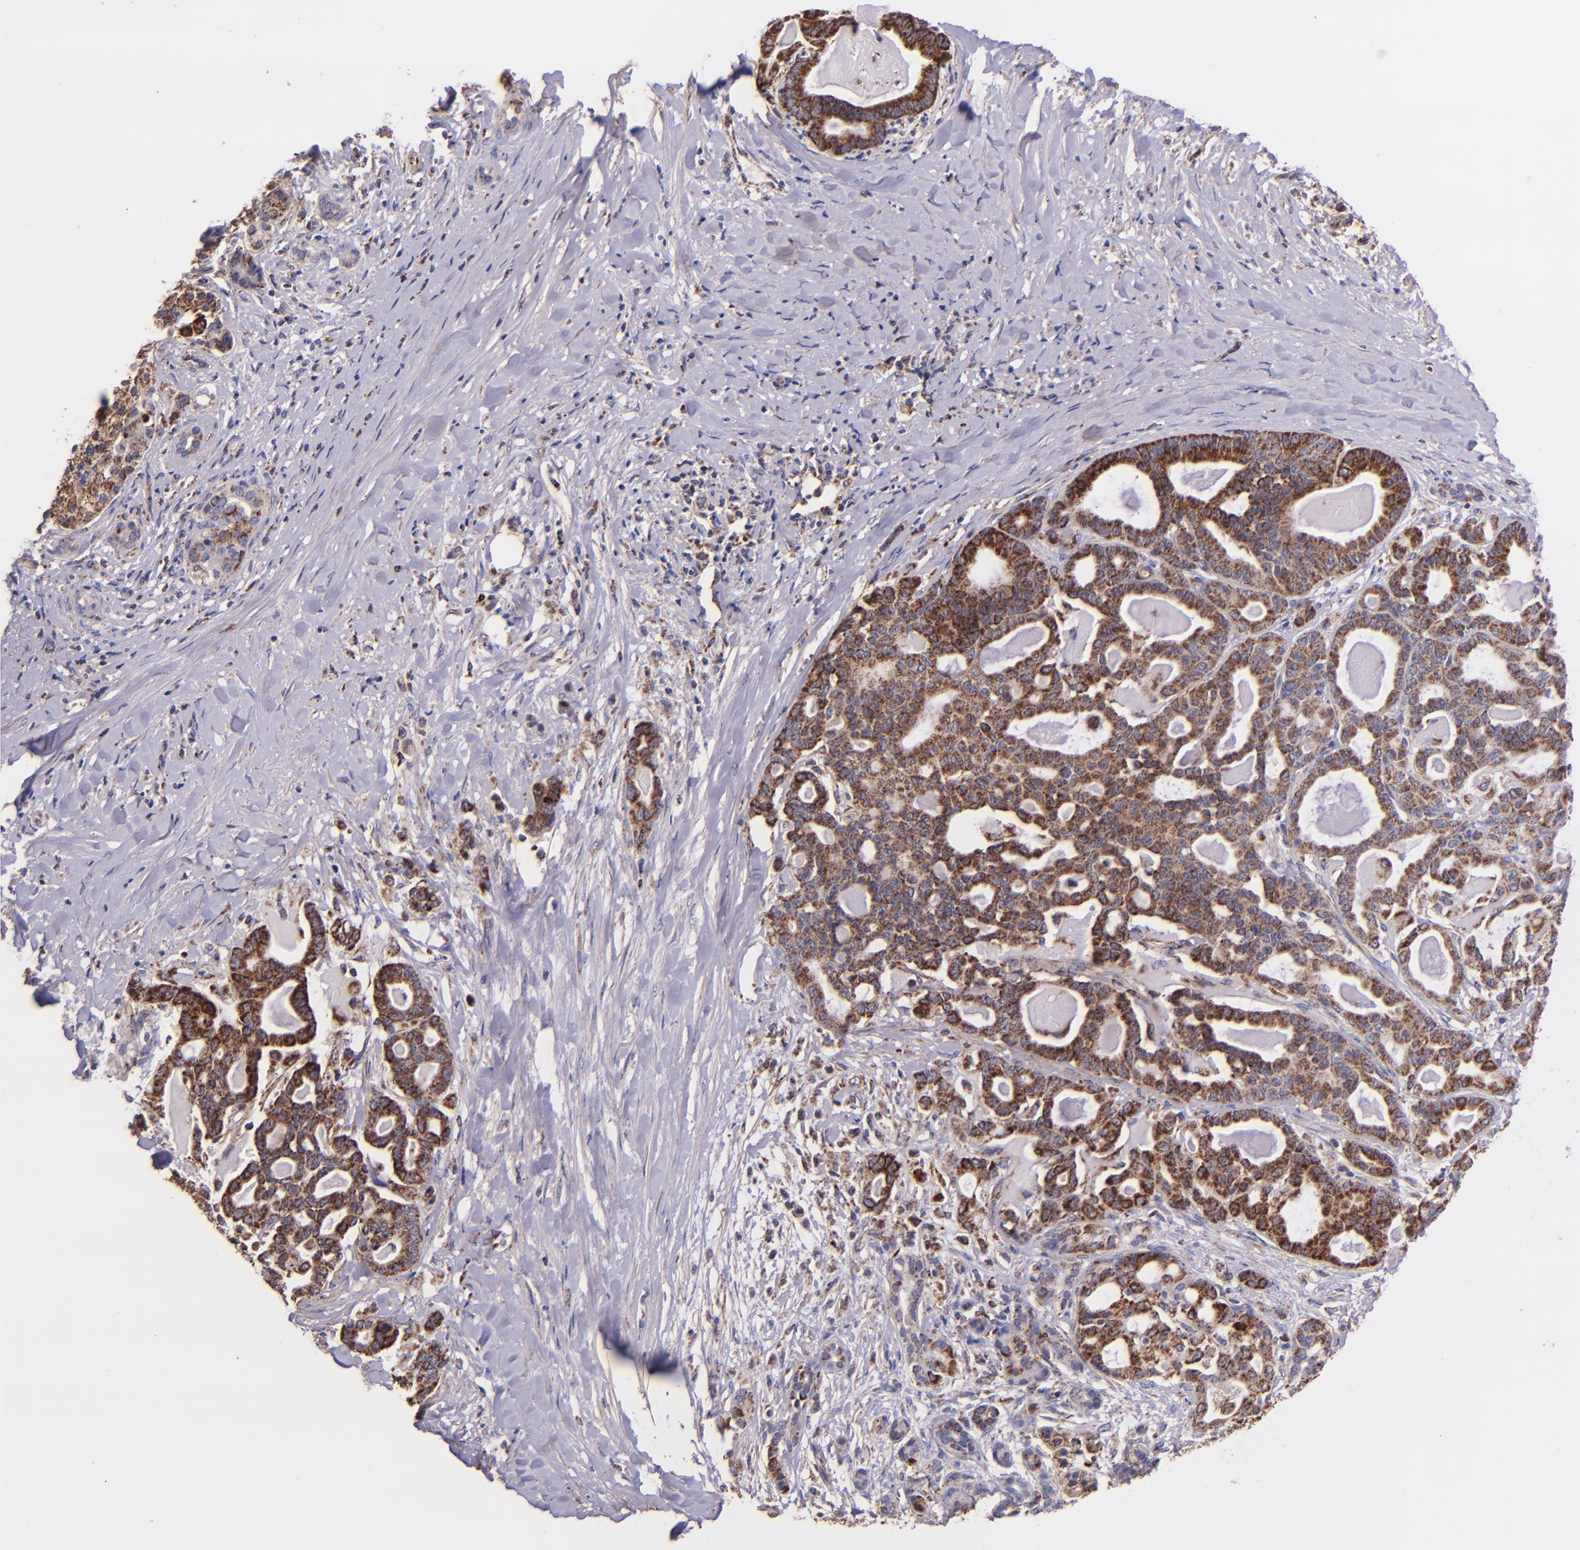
{"staining": {"intensity": "moderate", "quantity": ">75%", "location": "cytoplasmic/membranous"}, "tissue": "pancreatic cancer", "cell_type": "Tumor cells", "image_type": "cancer", "snomed": [{"axis": "morphology", "description": "Adenocarcinoma, NOS"}, {"axis": "topography", "description": "Pancreas"}], "caption": "DAB immunohistochemical staining of human pancreatic adenocarcinoma displays moderate cytoplasmic/membranous protein positivity in approximately >75% of tumor cells.", "gene": "IDH3G", "patient": {"sex": "male", "age": 63}}